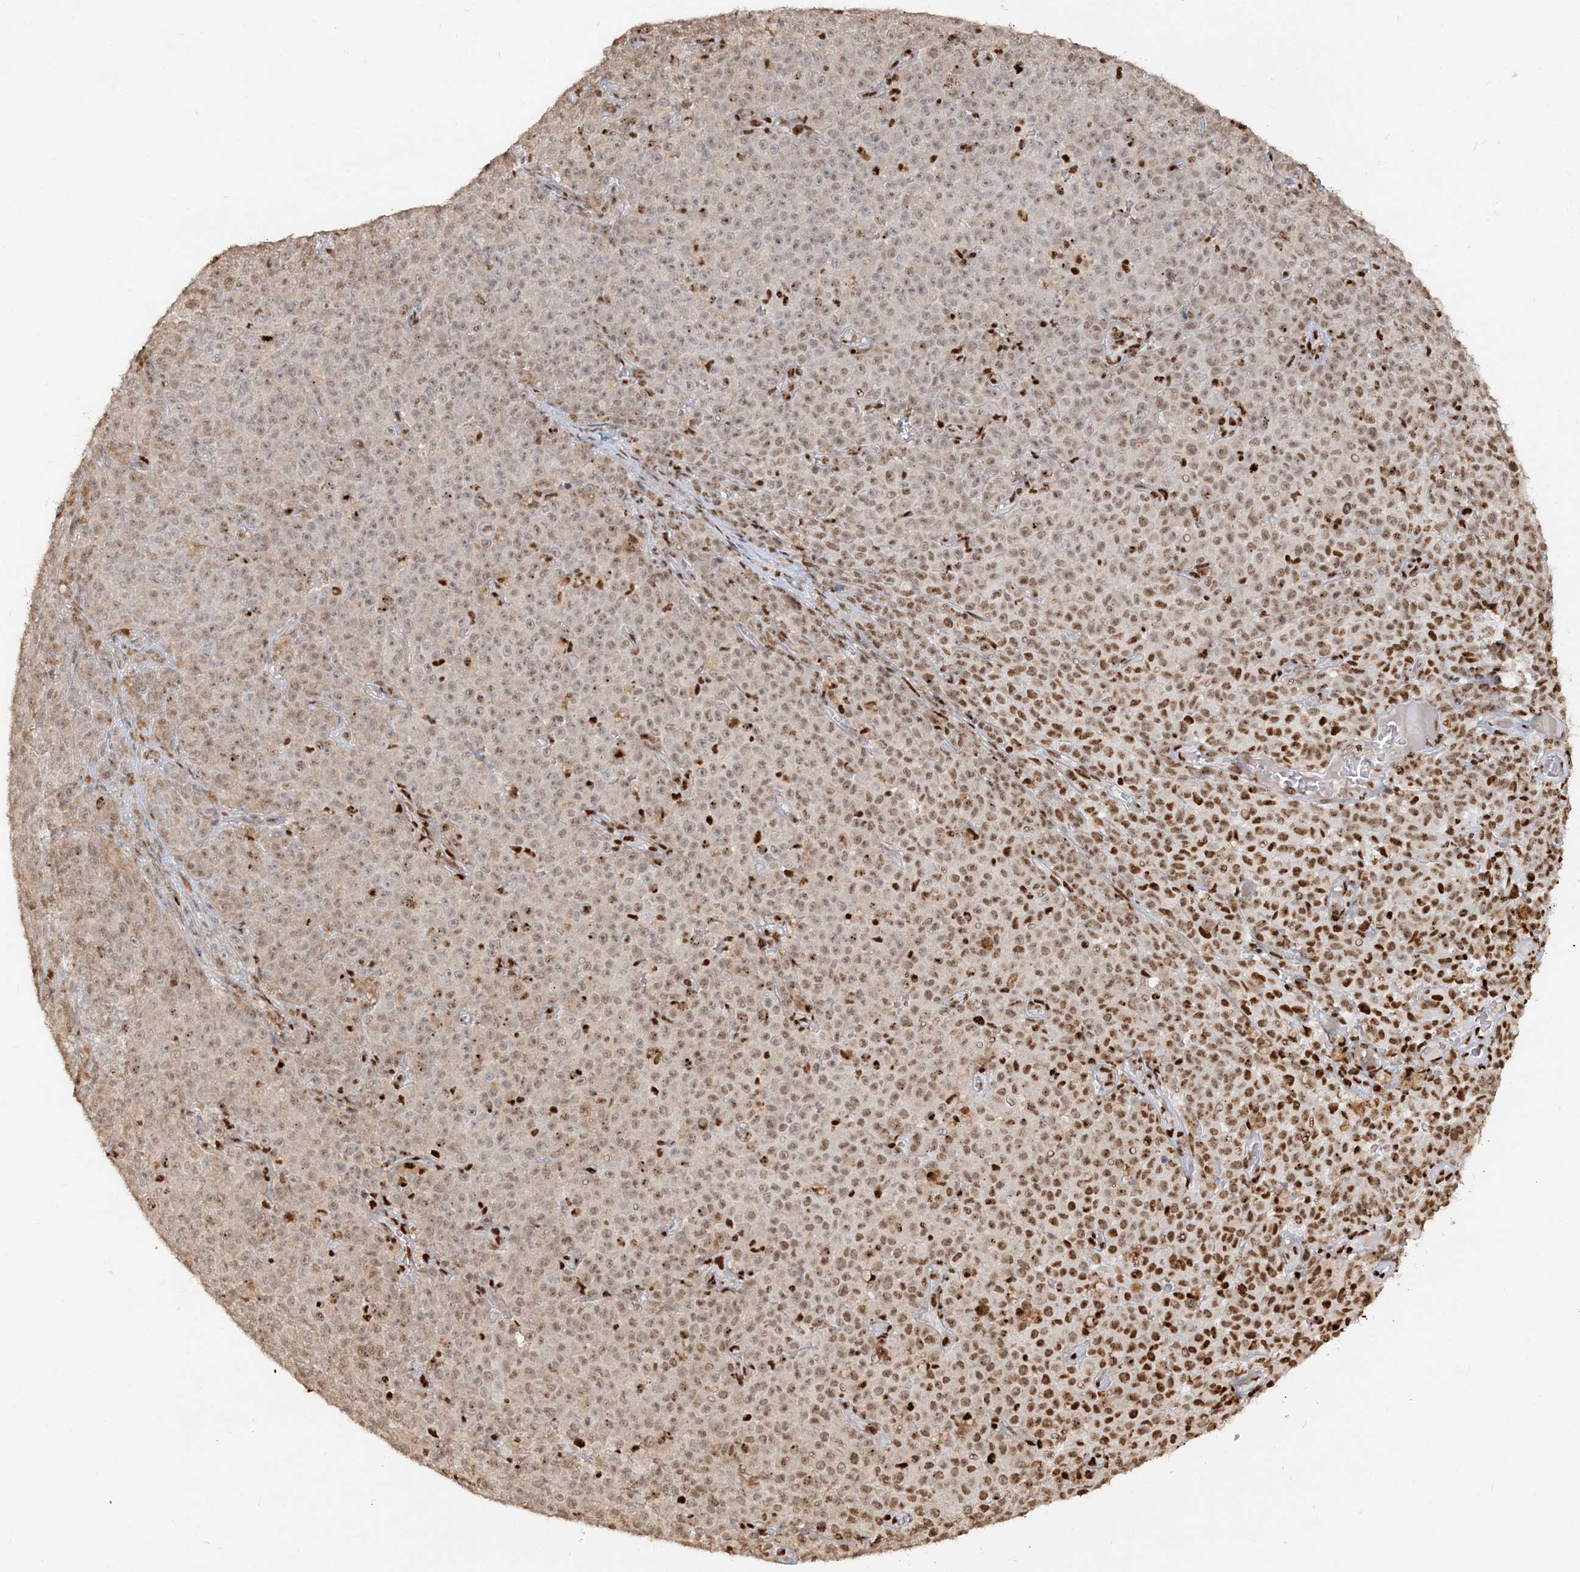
{"staining": {"intensity": "moderate", "quantity": "25%-75%", "location": "nuclear"}, "tissue": "melanoma", "cell_type": "Tumor cells", "image_type": "cancer", "snomed": [{"axis": "morphology", "description": "Malignant melanoma, NOS"}, {"axis": "topography", "description": "Skin"}], "caption": "The immunohistochemical stain labels moderate nuclear positivity in tumor cells of malignant melanoma tissue.", "gene": "SUMO2", "patient": {"sex": "female", "age": 82}}